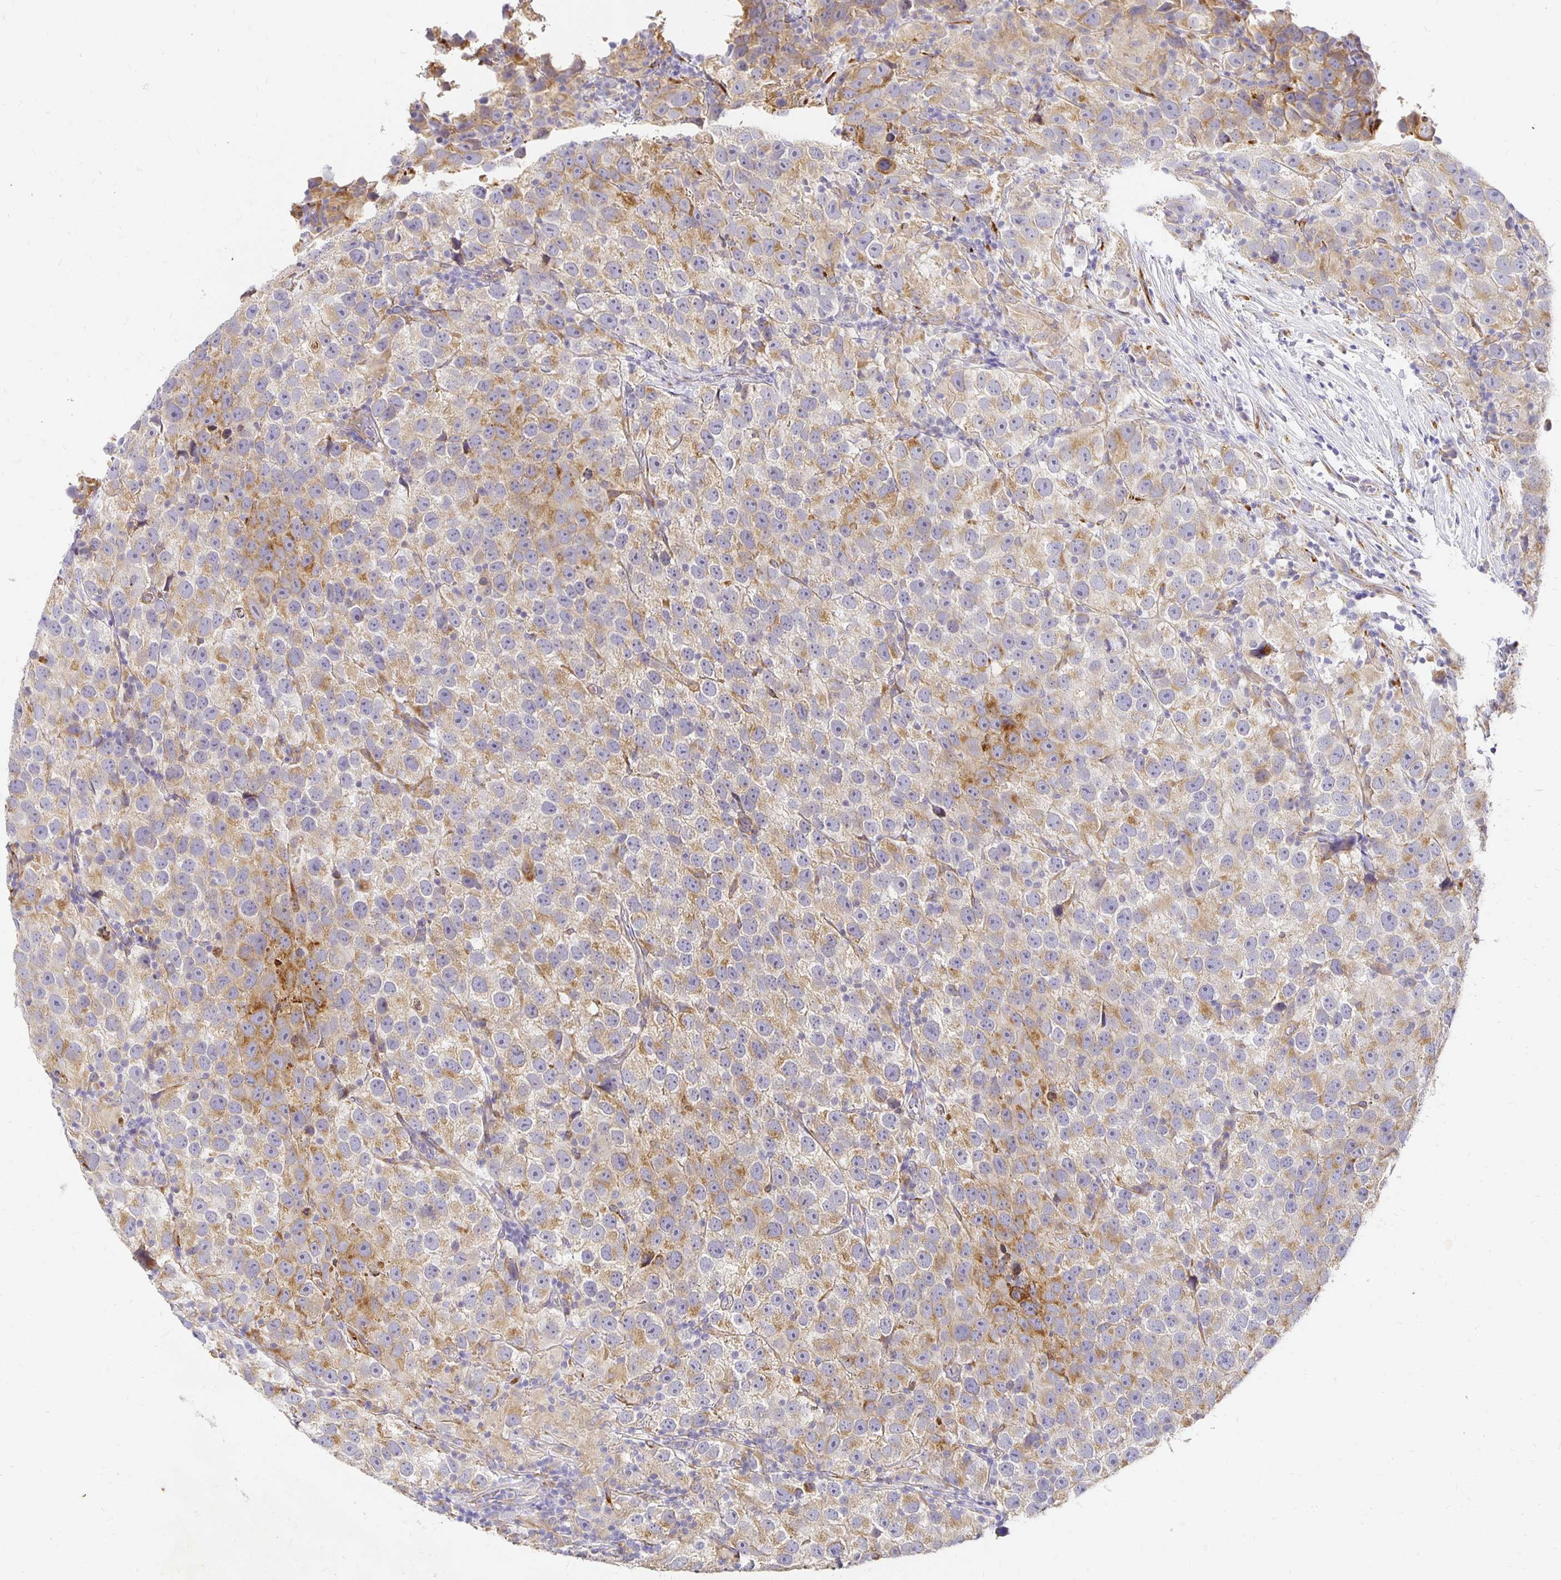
{"staining": {"intensity": "moderate", "quantity": "25%-75%", "location": "cytoplasmic/membranous"}, "tissue": "testis cancer", "cell_type": "Tumor cells", "image_type": "cancer", "snomed": [{"axis": "morphology", "description": "Seminoma, NOS"}, {"axis": "topography", "description": "Testis"}], "caption": "A histopathology image showing moderate cytoplasmic/membranous positivity in about 25%-75% of tumor cells in seminoma (testis), as visualized by brown immunohistochemical staining.", "gene": "PLOD1", "patient": {"sex": "male", "age": 26}}